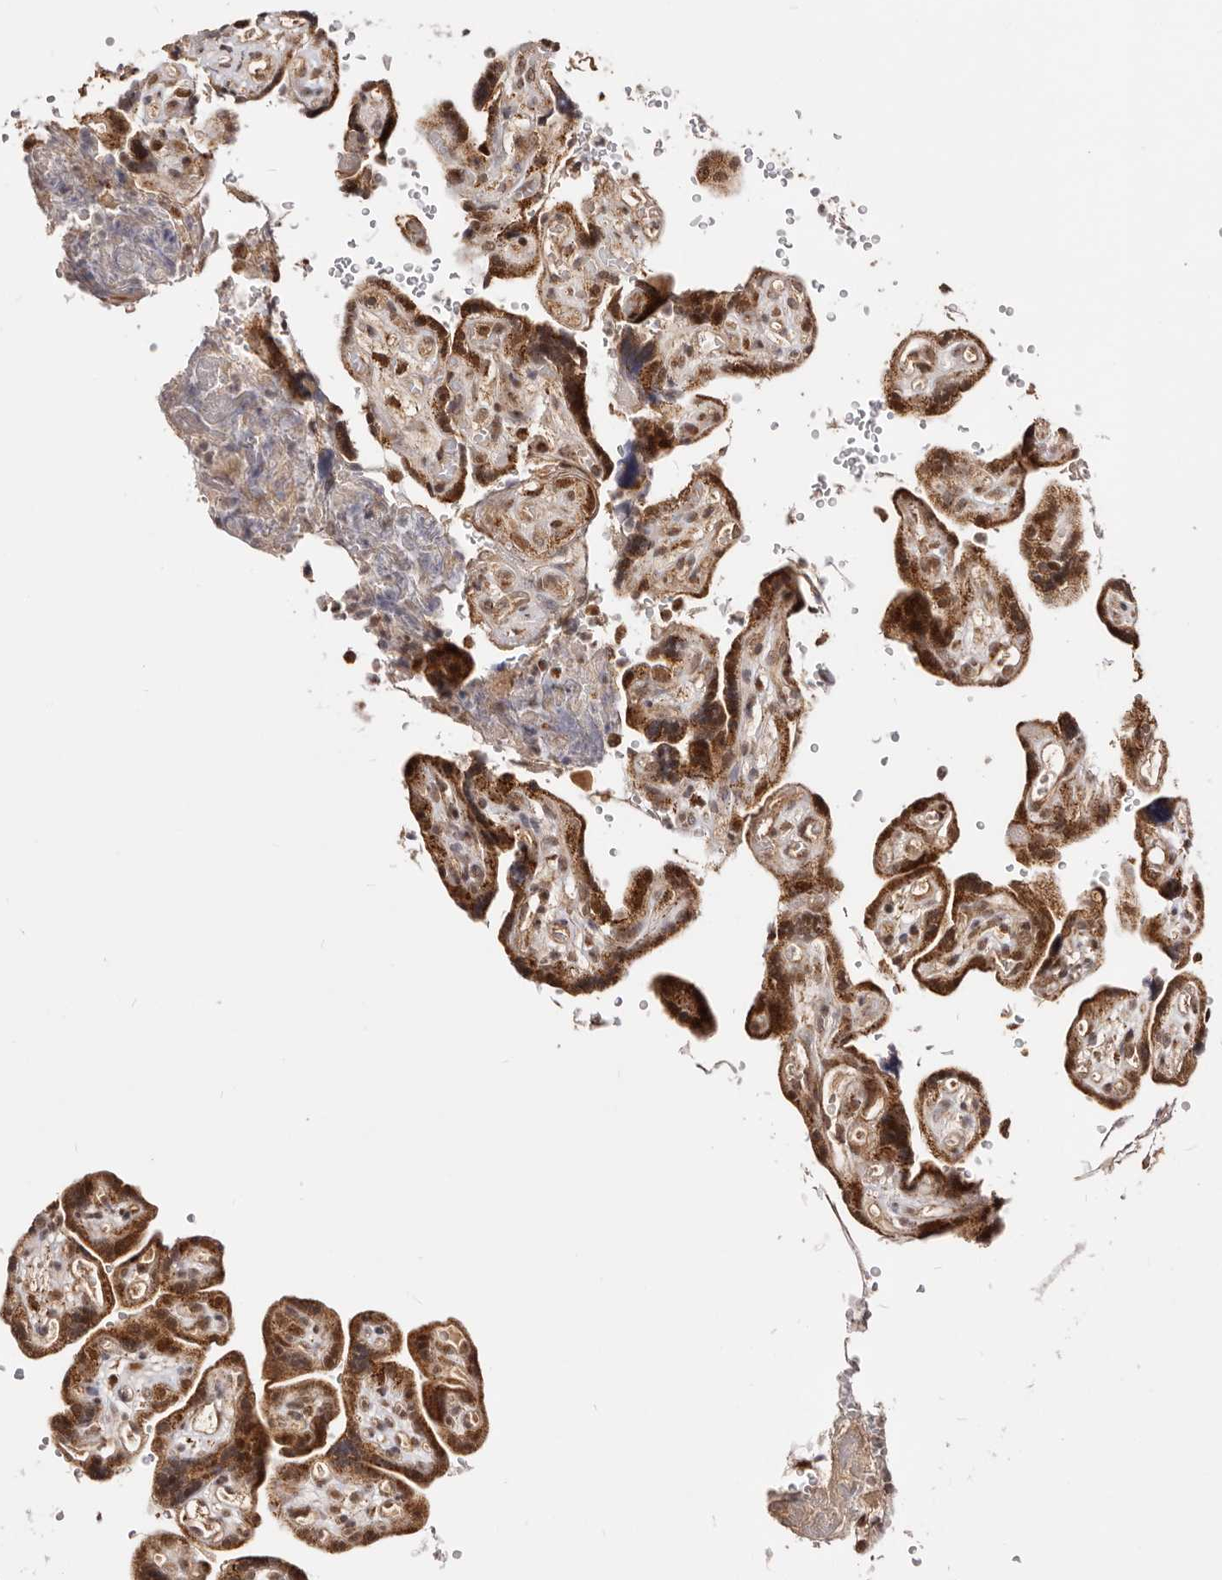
{"staining": {"intensity": "strong", "quantity": ">75%", "location": "cytoplasmic/membranous,nuclear"}, "tissue": "placenta", "cell_type": "Decidual cells", "image_type": "normal", "snomed": [{"axis": "morphology", "description": "Normal tissue, NOS"}, {"axis": "topography", "description": "Placenta"}], "caption": "Placenta stained for a protein (brown) reveals strong cytoplasmic/membranous,nuclear positive positivity in approximately >75% of decidual cells.", "gene": "SEC14L1", "patient": {"sex": "female", "age": 30}}